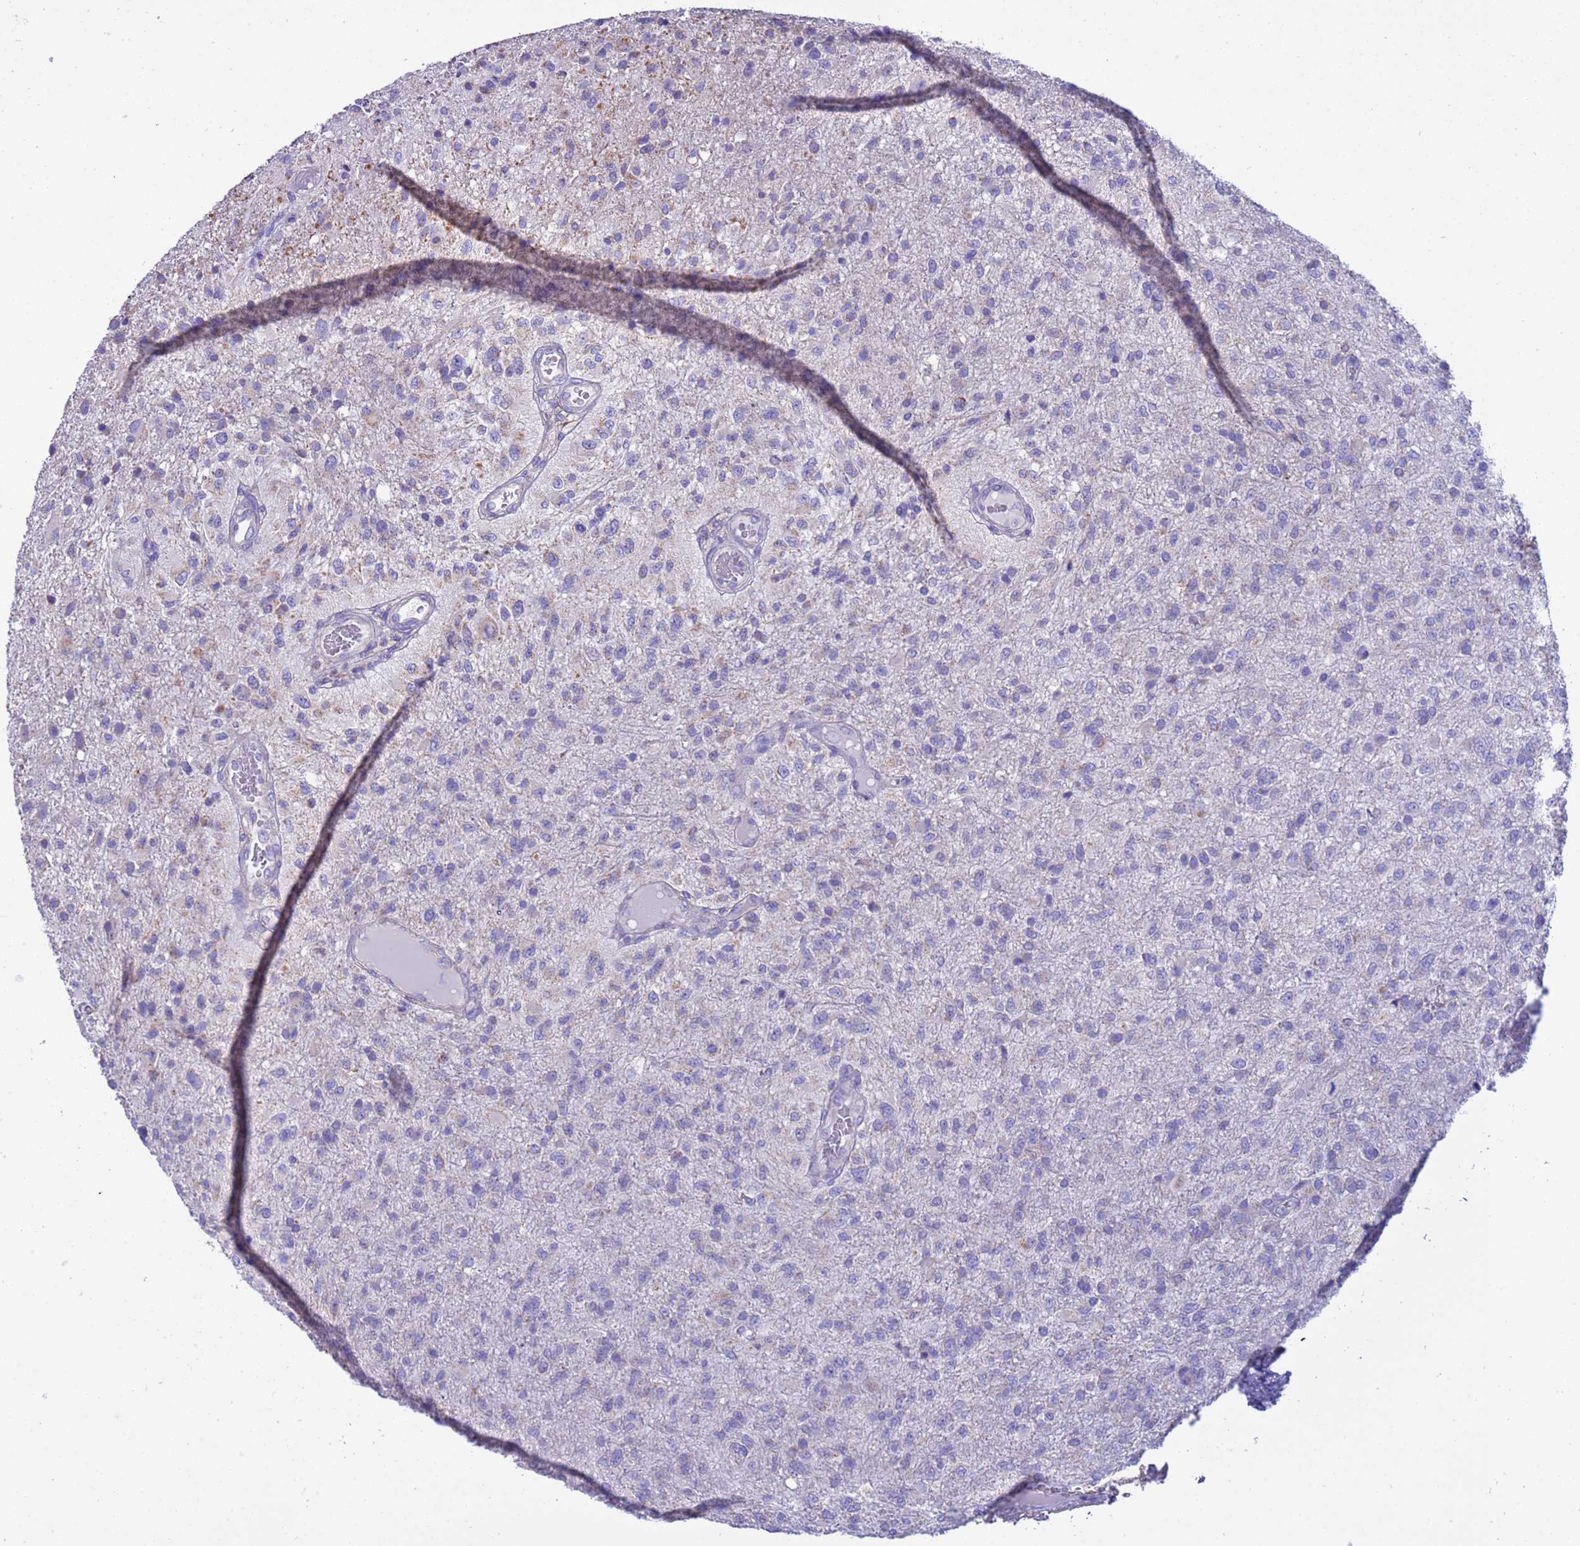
{"staining": {"intensity": "negative", "quantity": "none", "location": "none"}, "tissue": "glioma", "cell_type": "Tumor cells", "image_type": "cancer", "snomed": [{"axis": "morphology", "description": "Glioma, malignant, High grade"}, {"axis": "topography", "description": "Brain"}], "caption": "This histopathology image is of malignant glioma (high-grade) stained with immunohistochemistry (IHC) to label a protein in brown with the nuclei are counter-stained blue. There is no staining in tumor cells. (Immunohistochemistry (ihc), brightfield microscopy, high magnification).", "gene": "RNF165", "patient": {"sex": "female", "age": 74}}